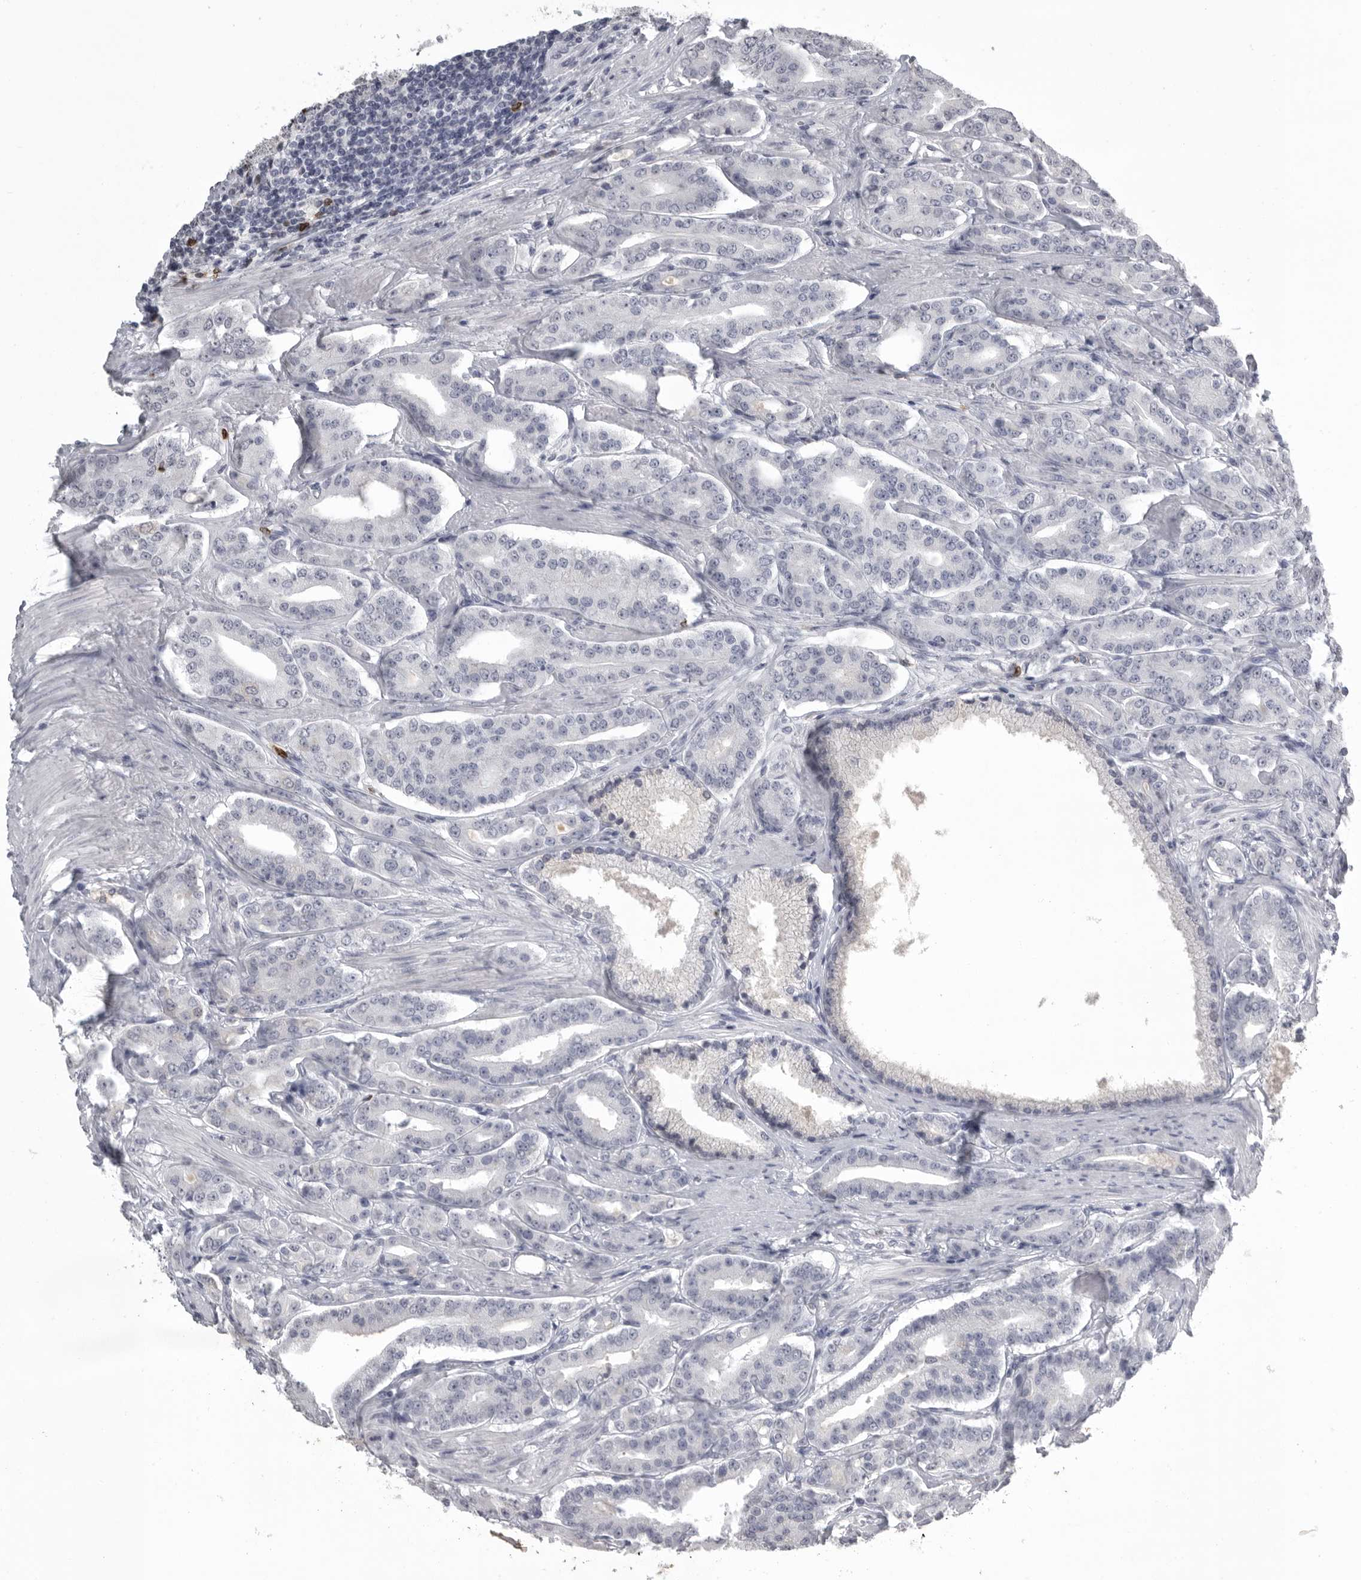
{"staining": {"intensity": "negative", "quantity": "none", "location": "none"}, "tissue": "prostate cancer", "cell_type": "Tumor cells", "image_type": "cancer", "snomed": [{"axis": "morphology", "description": "Adenocarcinoma, High grade"}, {"axis": "topography", "description": "Prostate"}], "caption": "Tumor cells are negative for protein expression in human prostate cancer (high-grade adenocarcinoma).", "gene": "GNLY", "patient": {"sex": "male", "age": 71}}